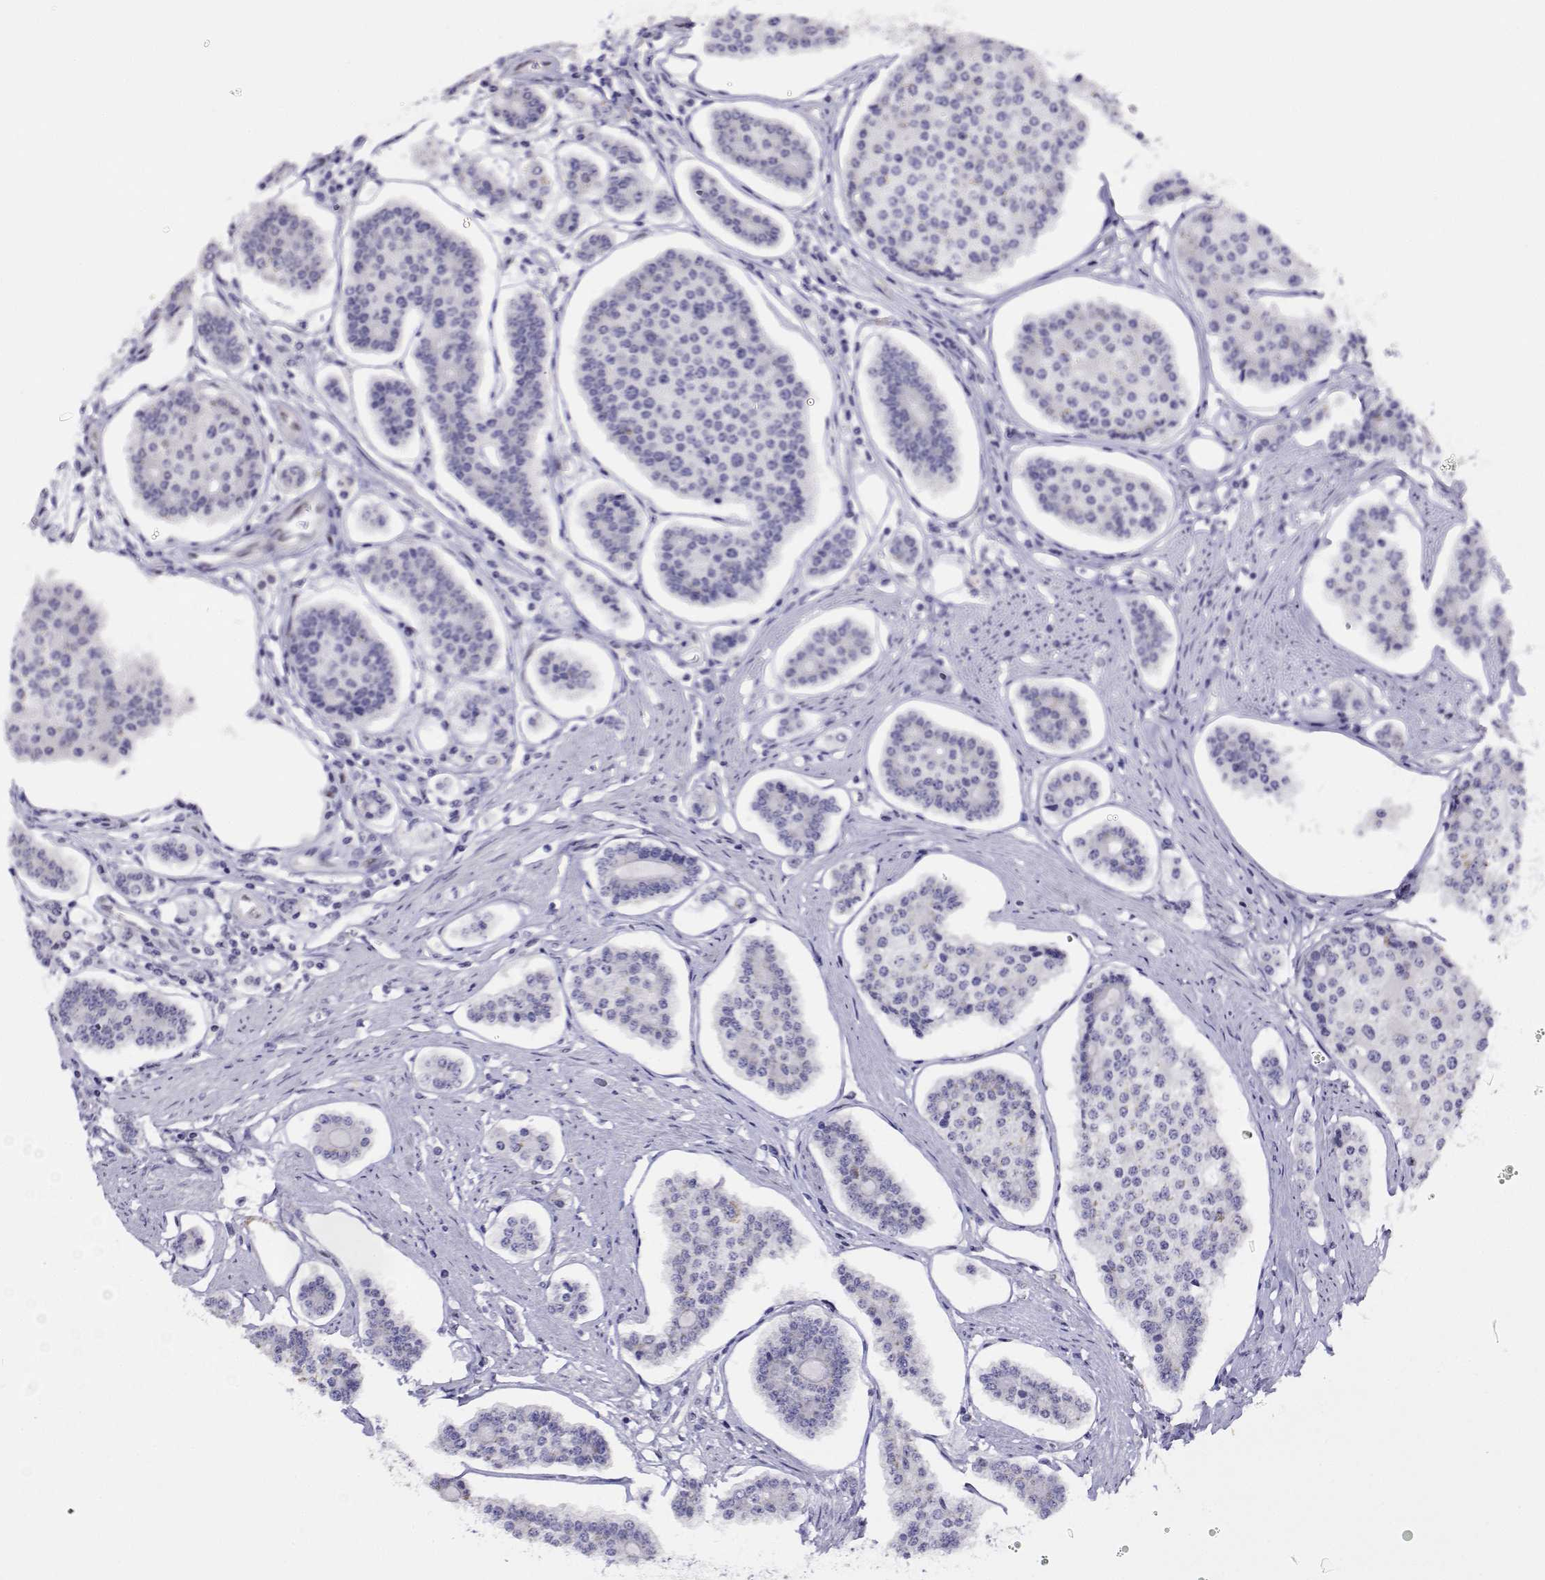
{"staining": {"intensity": "negative", "quantity": "none", "location": "none"}, "tissue": "carcinoid", "cell_type": "Tumor cells", "image_type": "cancer", "snomed": [{"axis": "morphology", "description": "Carcinoid, malignant, NOS"}, {"axis": "topography", "description": "Small intestine"}], "caption": "DAB immunohistochemical staining of human carcinoid (malignant) reveals no significant positivity in tumor cells.", "gene": "ERF", "patient": {"sex": "female", "age": 65}}